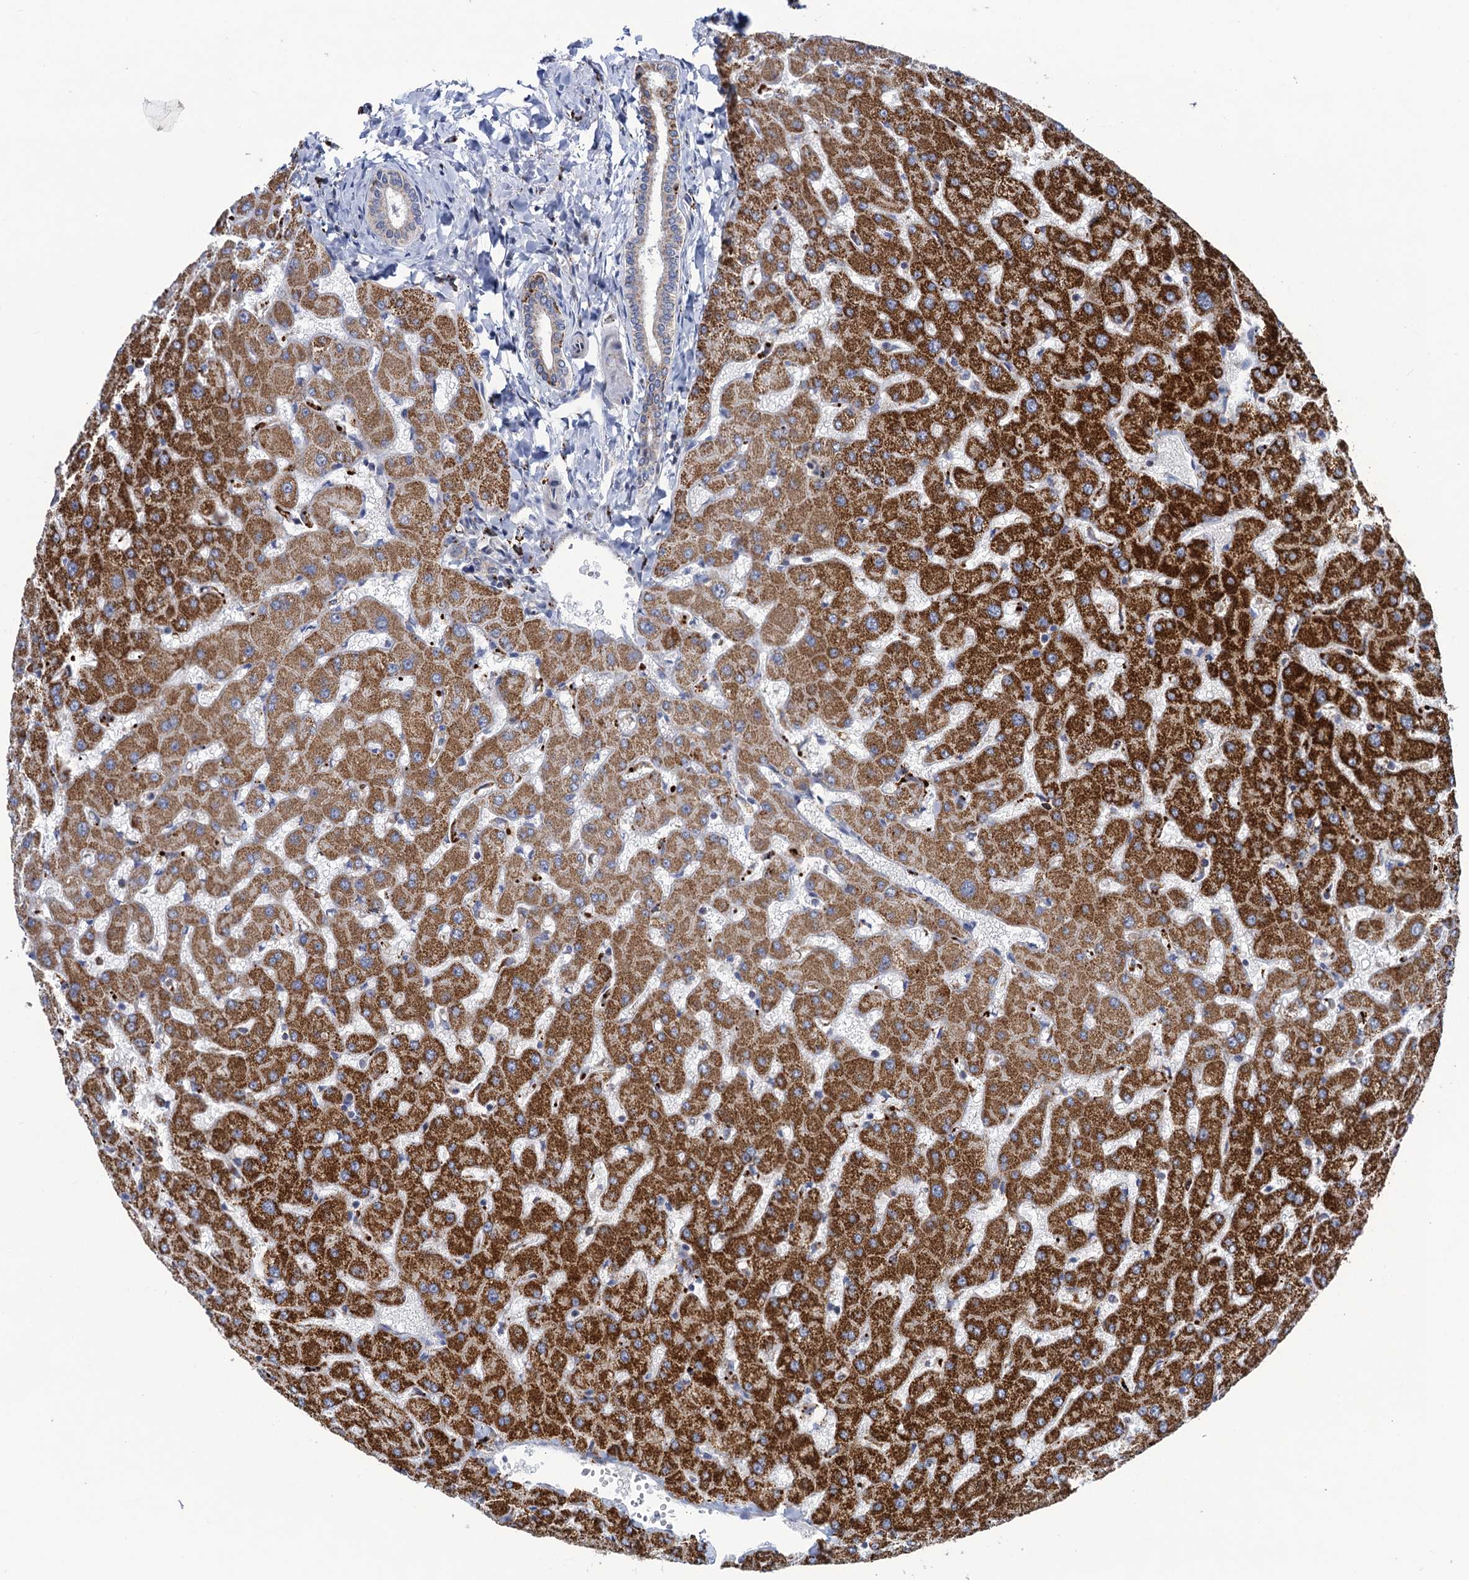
{"staining": {"intensity": "weak", "quantity": "<25%", "location": "cytoplasmic/membranous"}, "tissue": "liver", "cell_type": "Cholangiocytes", "image_type": "normal", "snomed": [{"axis": "morphology", "description": "Normal tissue, NOS"}, {"axis": "topography", "description": "Liver"}], "caption": "A high-resolution image shows immunohistochemistry staining of normal liver, which displays no significant expression in cholangiocytes.", "gene": "ANKS3", "patient": {"sex": "female", "age": 63}}